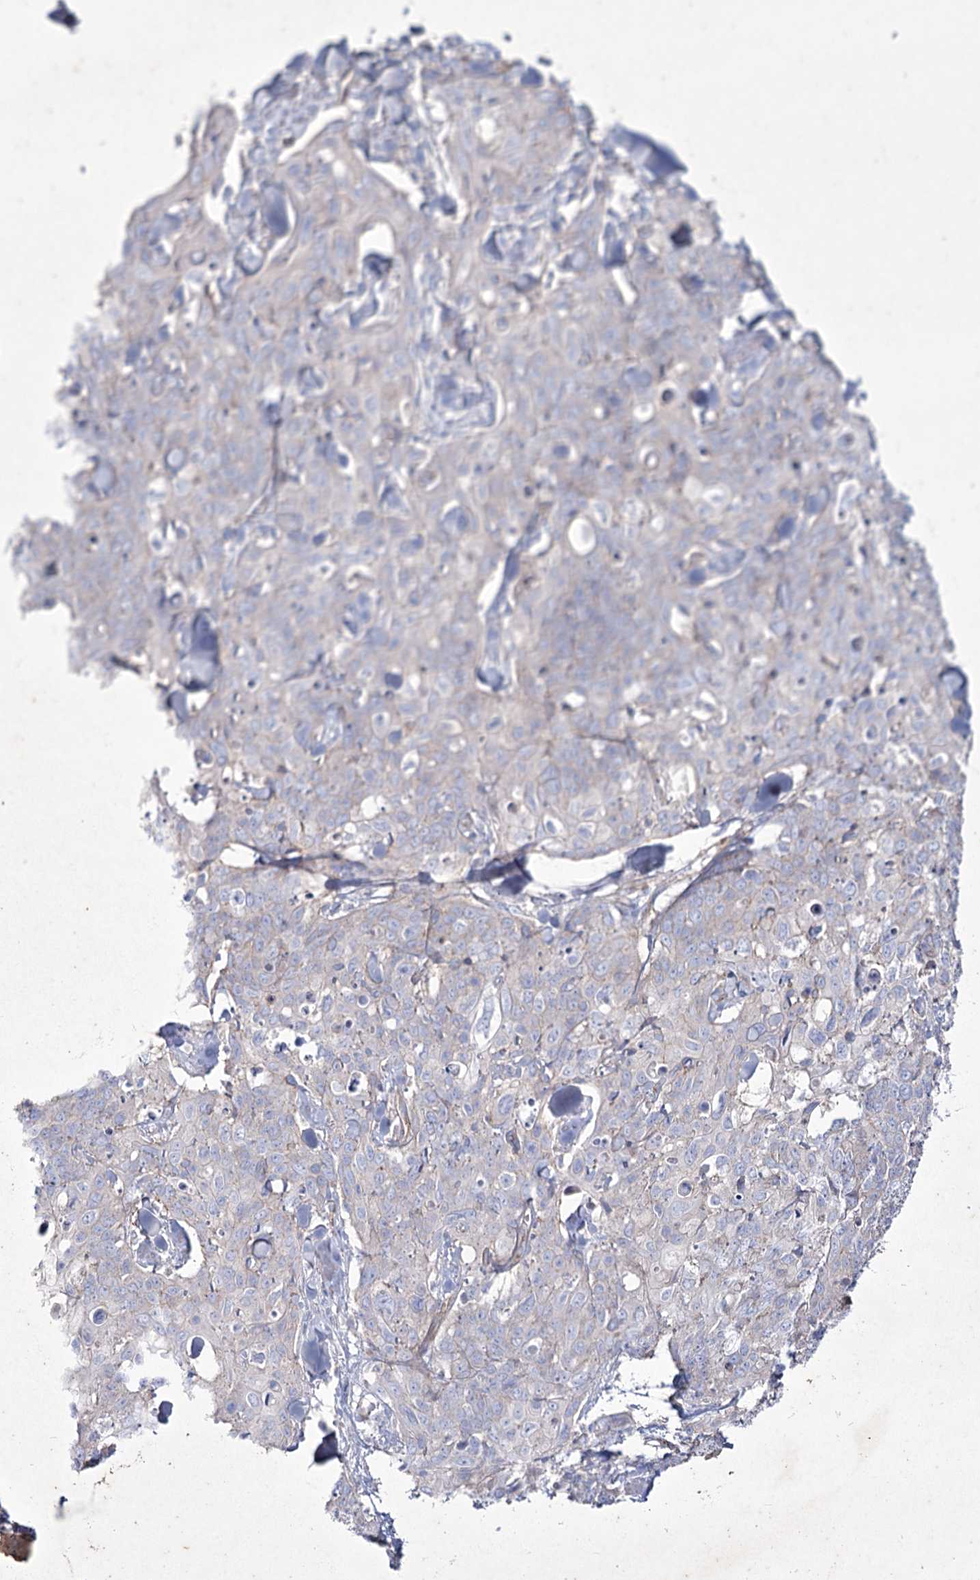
{"staining": {"intensity": "negative", "quantity": "none", "location": "none"}, "tissue": "skin cancer", "cell_type": "Tumor cells", "image_type": "cancer", "snomed": [{"axis": "morphology", "description": "Squamous cell carcinoma, NOS"}, {"axis": "topography", "description": "Skin"}, {"axis": "topography", "description": "Vulva"}], "caption": "DAB immunohistochemical staining of human squamous cell carcinoma (skin) demonstrates no significant positivity in tumor cells. (Immunohistochemistry (ihc), brightfield microscopy, high magnification).", "gene": "LDLRAD3", "patient": {"sex": "female", "age": 85}}